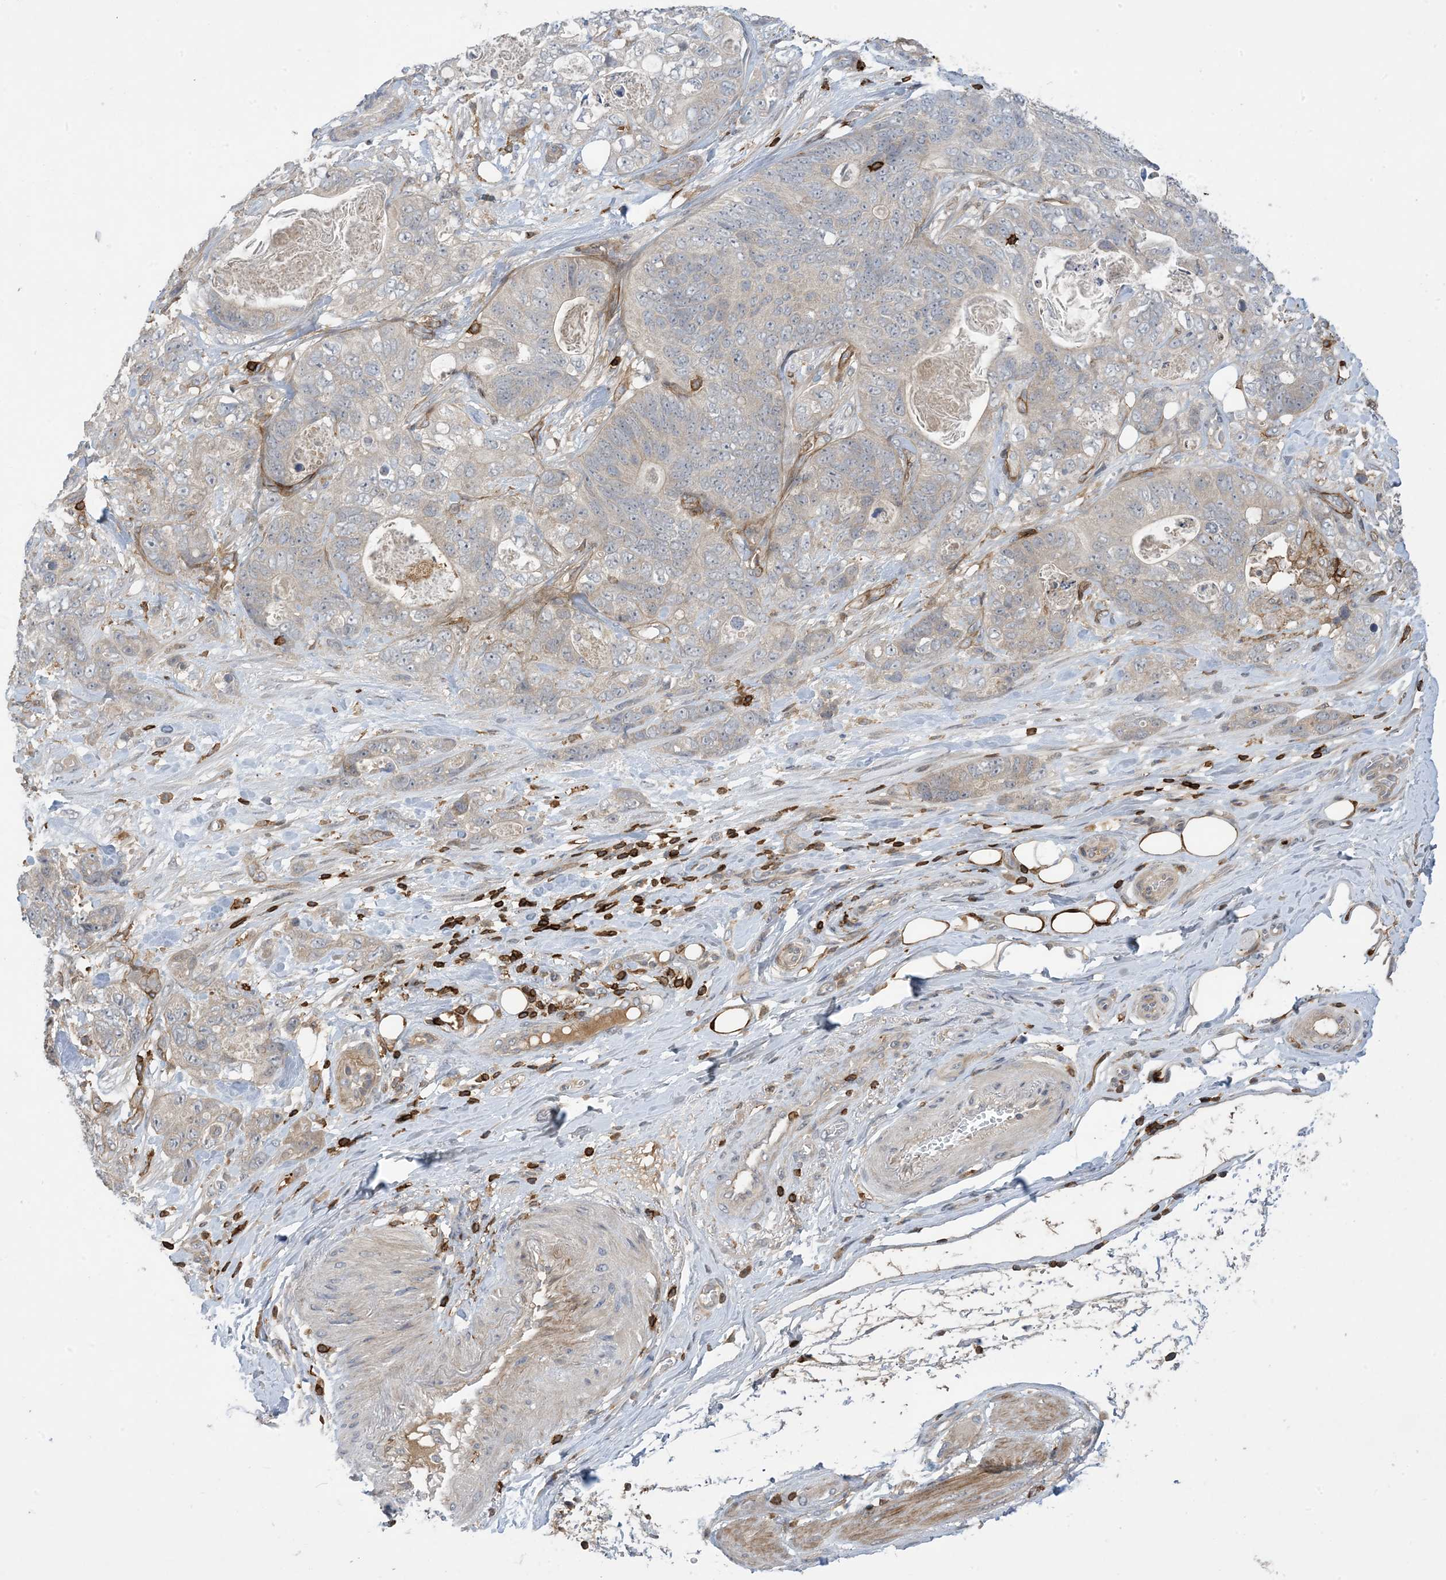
{"staining": {"intensity": "negative", "quantity": "none", "location": "none"}, "tissue": "stomach cancer", "cell_type": "Tumor cells", "image_type": "cancer", "snomed": [{"axis": "morphology", "description": "Normal tissue, NOS"}, {"axis": "morphology", "description": "Adenocarcinoma, NOS"}, {"axis": "topography", "description": "Stomach"}], "caption": "Tumor cells show no significant protein staining in stomach cancer.", "gene": "AK9", "patient": {"sex": "female", "age": 89}}